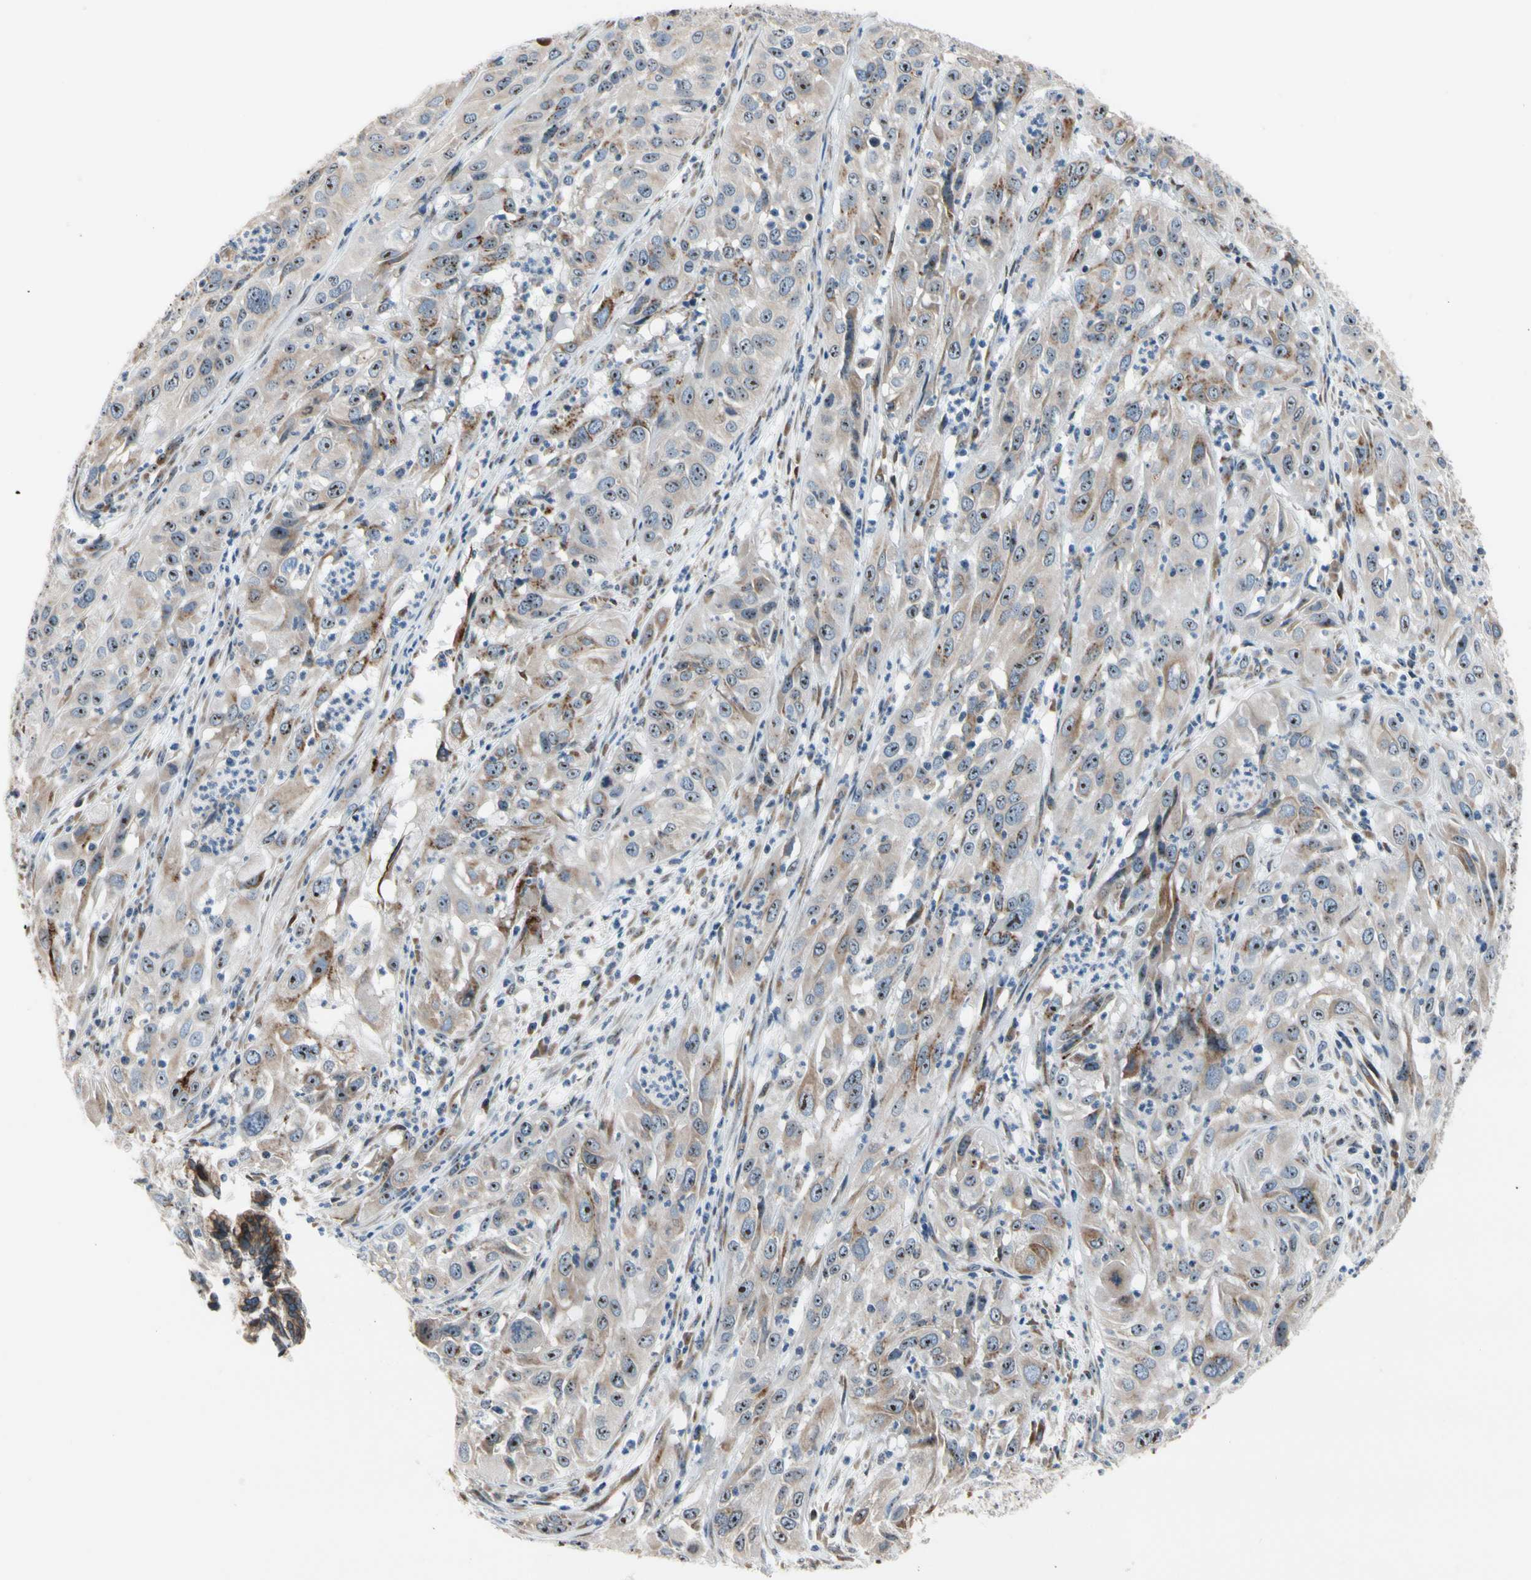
{"staining": {"intensity": "weak", "quantity": ">75%", "location": "cytoplasmic/membranous"}, "tissue": "cervical cancer", "cell_type": "Tumor cells", "image_type": "cancer", "snomed": [{"axis": "morphology", "description": "Squamous cell carcinoma, NOS"}, {"axis": "topography", "description": "Cervix"}], "caption": "Protein expression analysis of cervical squamous cell carcinoma demonstrates weak cytoplasmic/membranous positivity in approximately >75% of tumor cells. (brown staining indicates protein expression, while blue staining denotes nuclei).", "gene": "TMED7", "patient": {"sex": "female", "age": 32}}